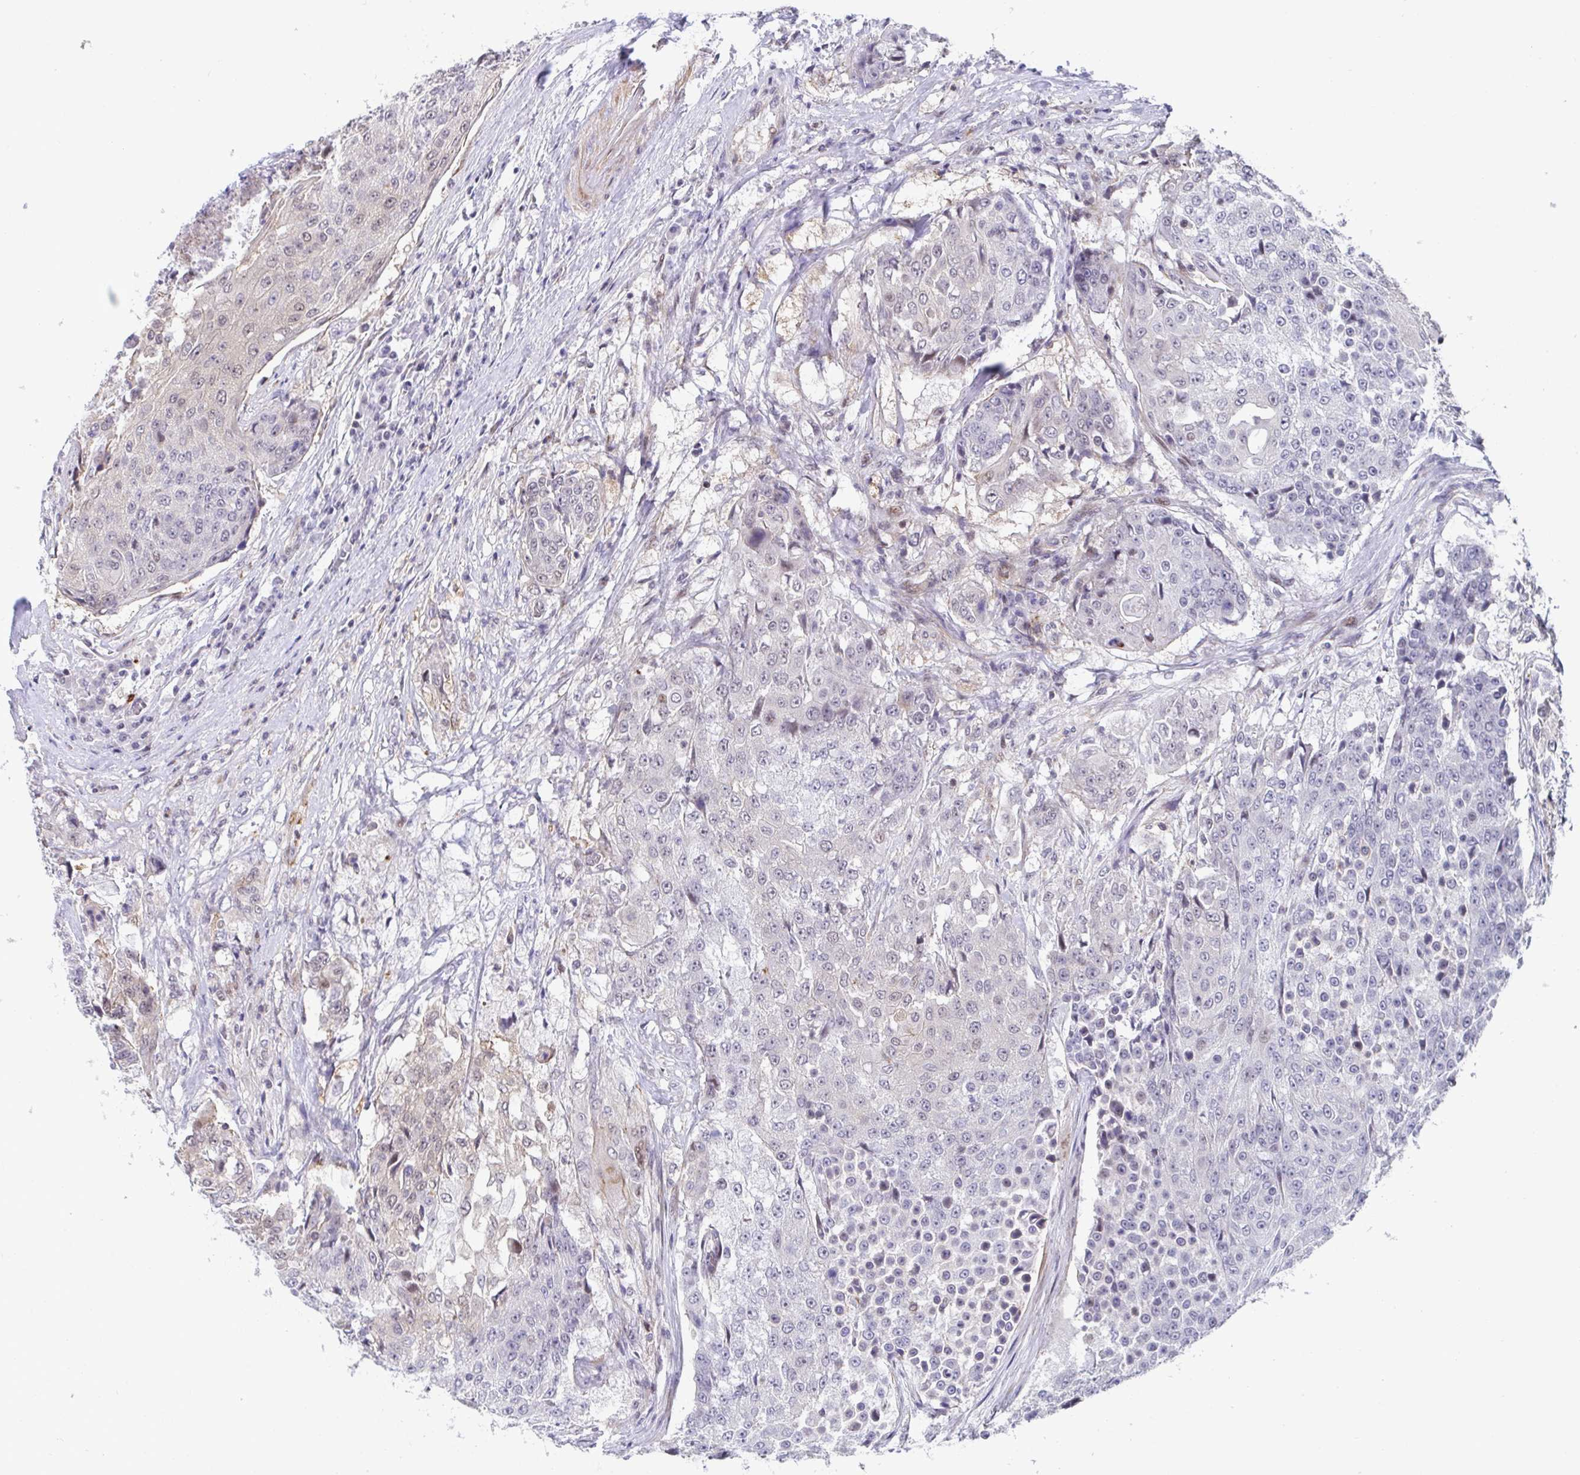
{"staining": {"intensity": "negative", "quantity": "none", "location": "none"}, "tissue": "urothelial cancer", "cell_type": "Tumor cells", "image_type": "cancer", "snomed": [{"axis": "morphology", "description": "Urothelial carcinoma, High grade"}, {"axis": "topography", "description": "Urinary bladder"}], "caption": "This photomicrograph is of urothelial cancer stained with IHC to label a protein in brown with the nuclei are counter-stained blue. There is no staining in tumor cells. The staining was performed using DAB to visualize the protein expression in brown, while the nuclei were stained in blue with hematoxylin (Magnification: 20x).", "gene": "WDR72", "patient": {"sex": "female", "age": 63}}